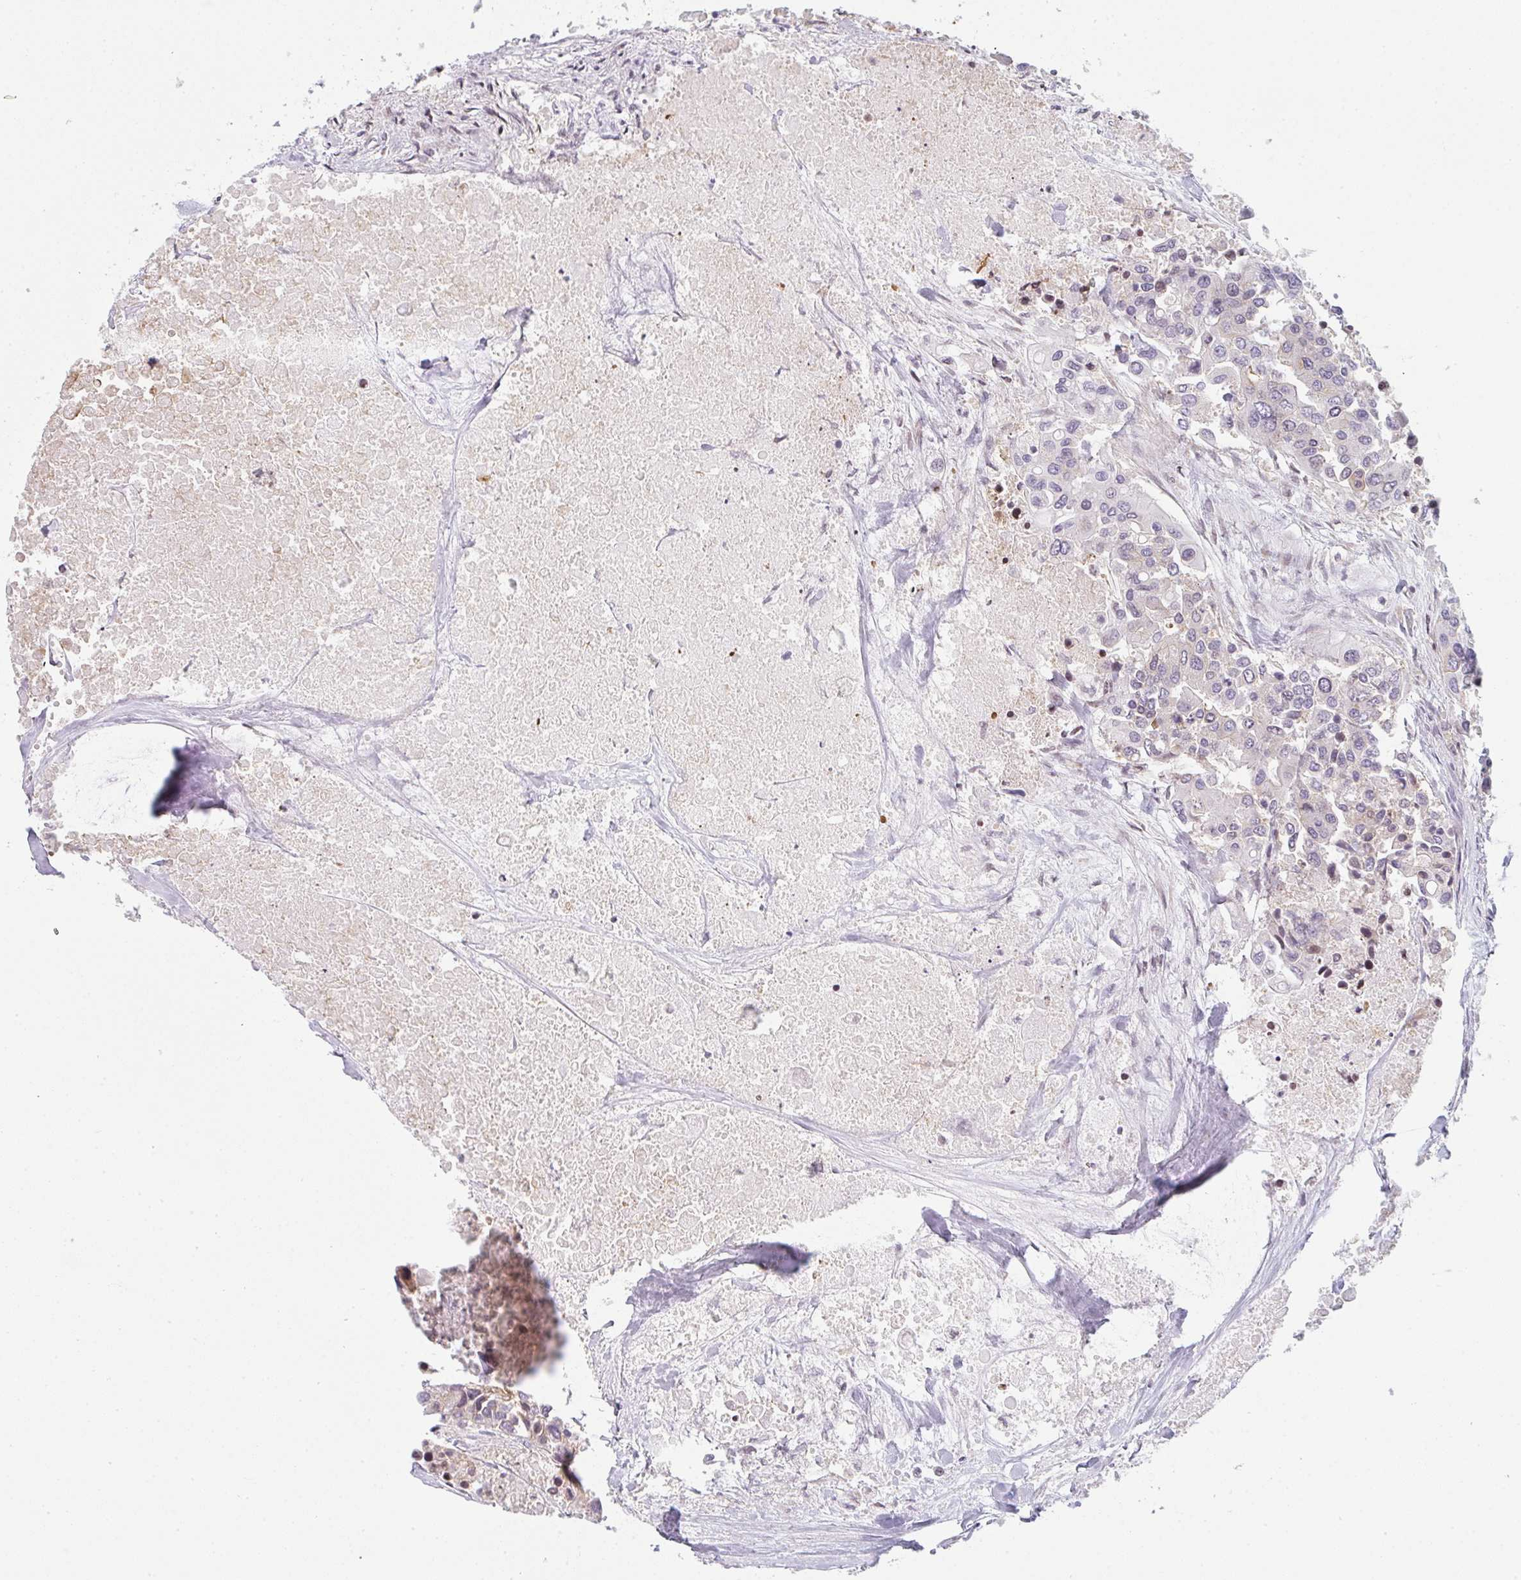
{"staining": {"intensity": "negative", "quantity": "none", "location": "none"}, "tissue": "colorectal cancer", "cell_type": "Tumor cells", "image_type": "cancer", "snomed": [{"axis": "morphology", "description": "Adenocarcinoma, NOS"}, {"axis": "topography", "description": "Colon"}], "caption": "This micrograph is of adenocarcinoma (colorectal) stained with immunohistochemistry (IHC) to label a protein in brown with the nuclei are counter-stained blue. There is no positivity in tumor cells. (DAB IHC with hematoxylin counter stain).", "gene": "TMEM237", "patient": {"sex": "male", "age": 77}}